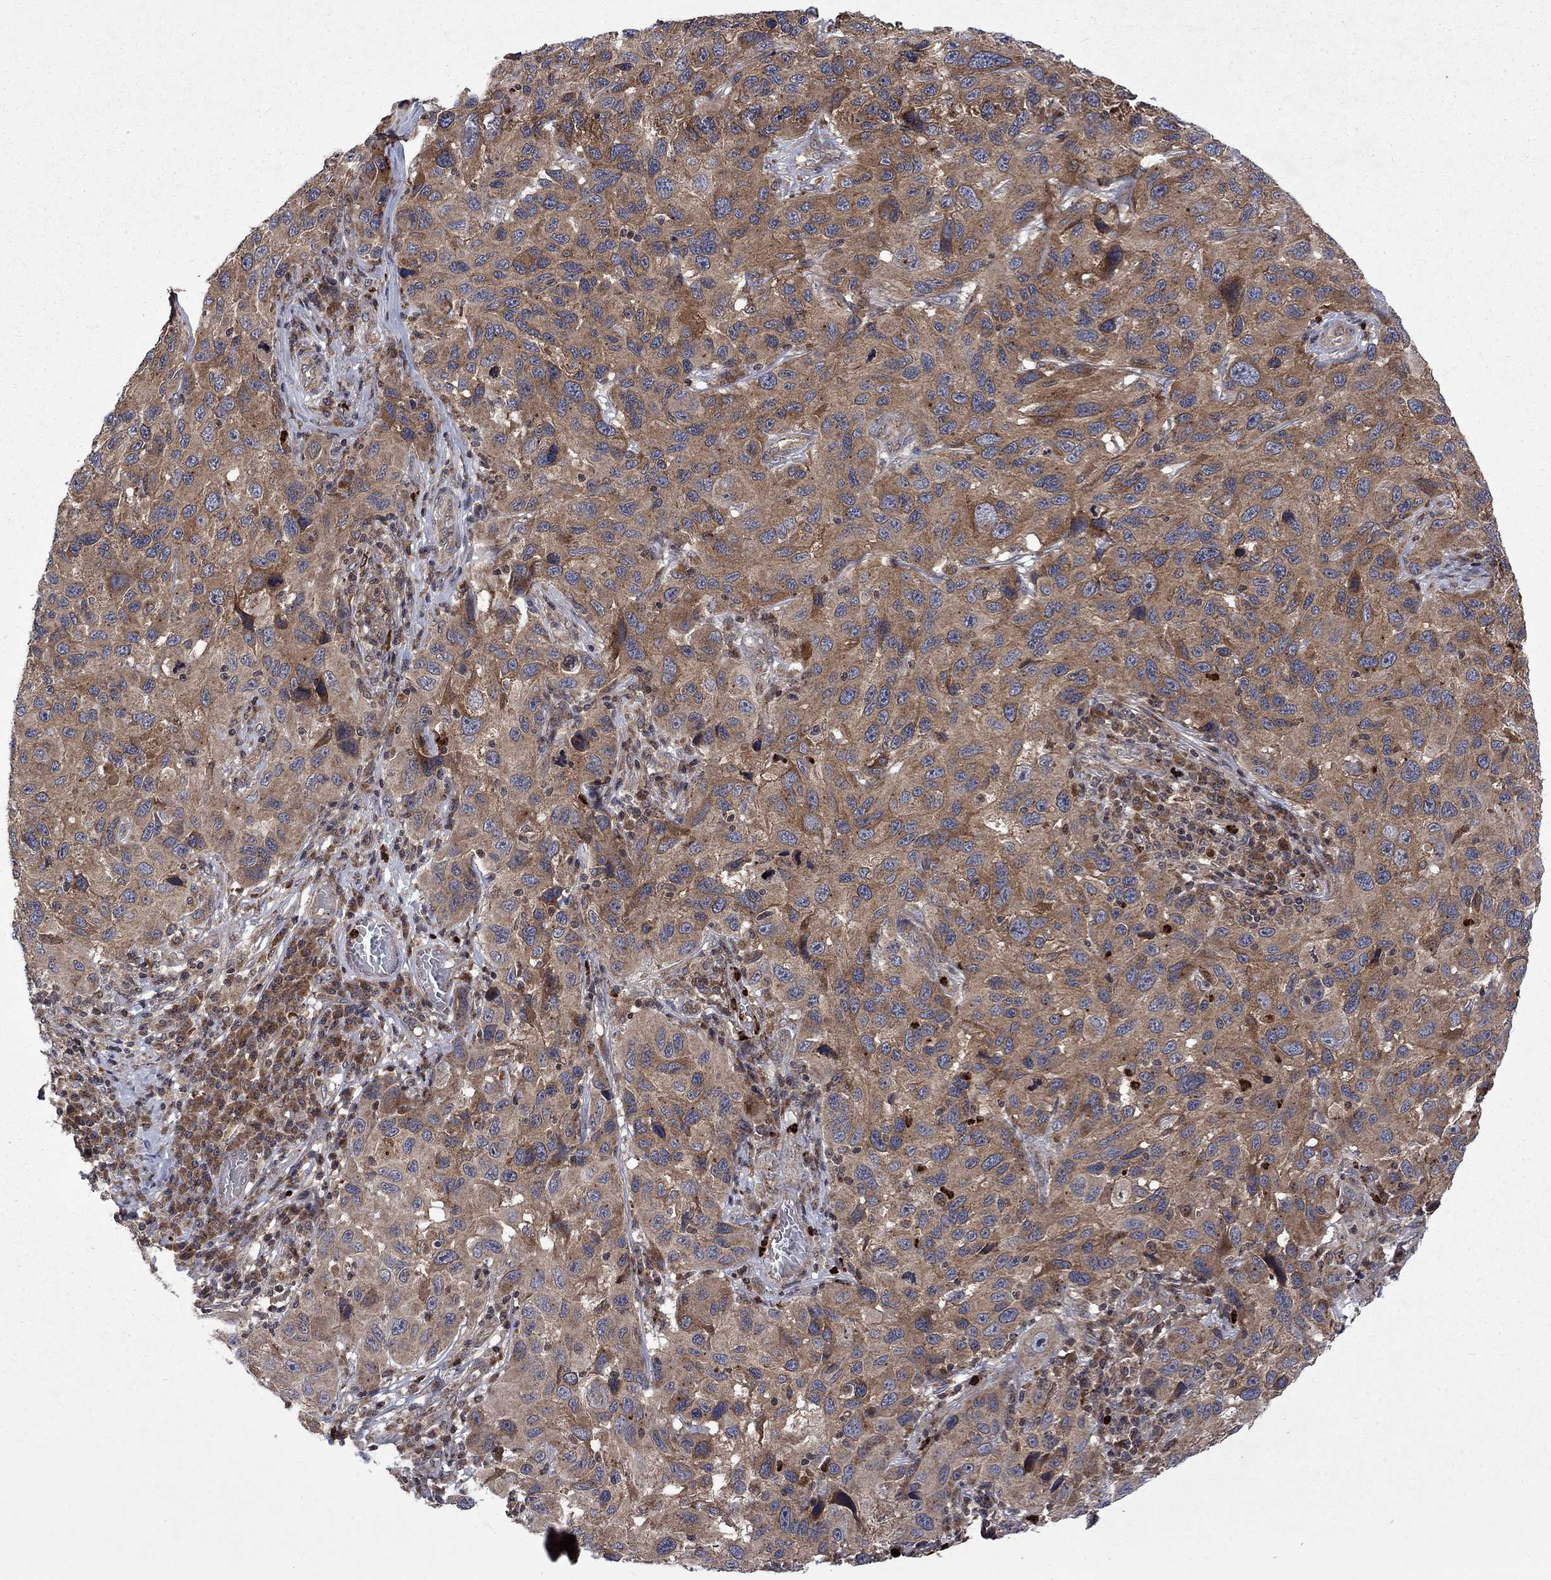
{"staining": {"intensity": "moderate", "quantity": ">75%", "location": "cytoplasmic/membranous"}, "tissue": "melanoma", "cell_type": "Tumor cells", "image_type": "cancer", "snomed": [{"axis": "morphology", "description": "Malignant melanoma, NOS"}, {"axis": "topography", "description": "Skin"}], "caption": "Tumor cells demonstrate moderate cytoplasmic/membranous positivity in approximately >75% of cells in melanoma. The protein of interest is stained brown, and the nuclei are stained in blue (DAB IHC with brightfield microscopy, high magnification).", "gene": "TMEM33", "patient": {"sex": "male", "age": 53}}